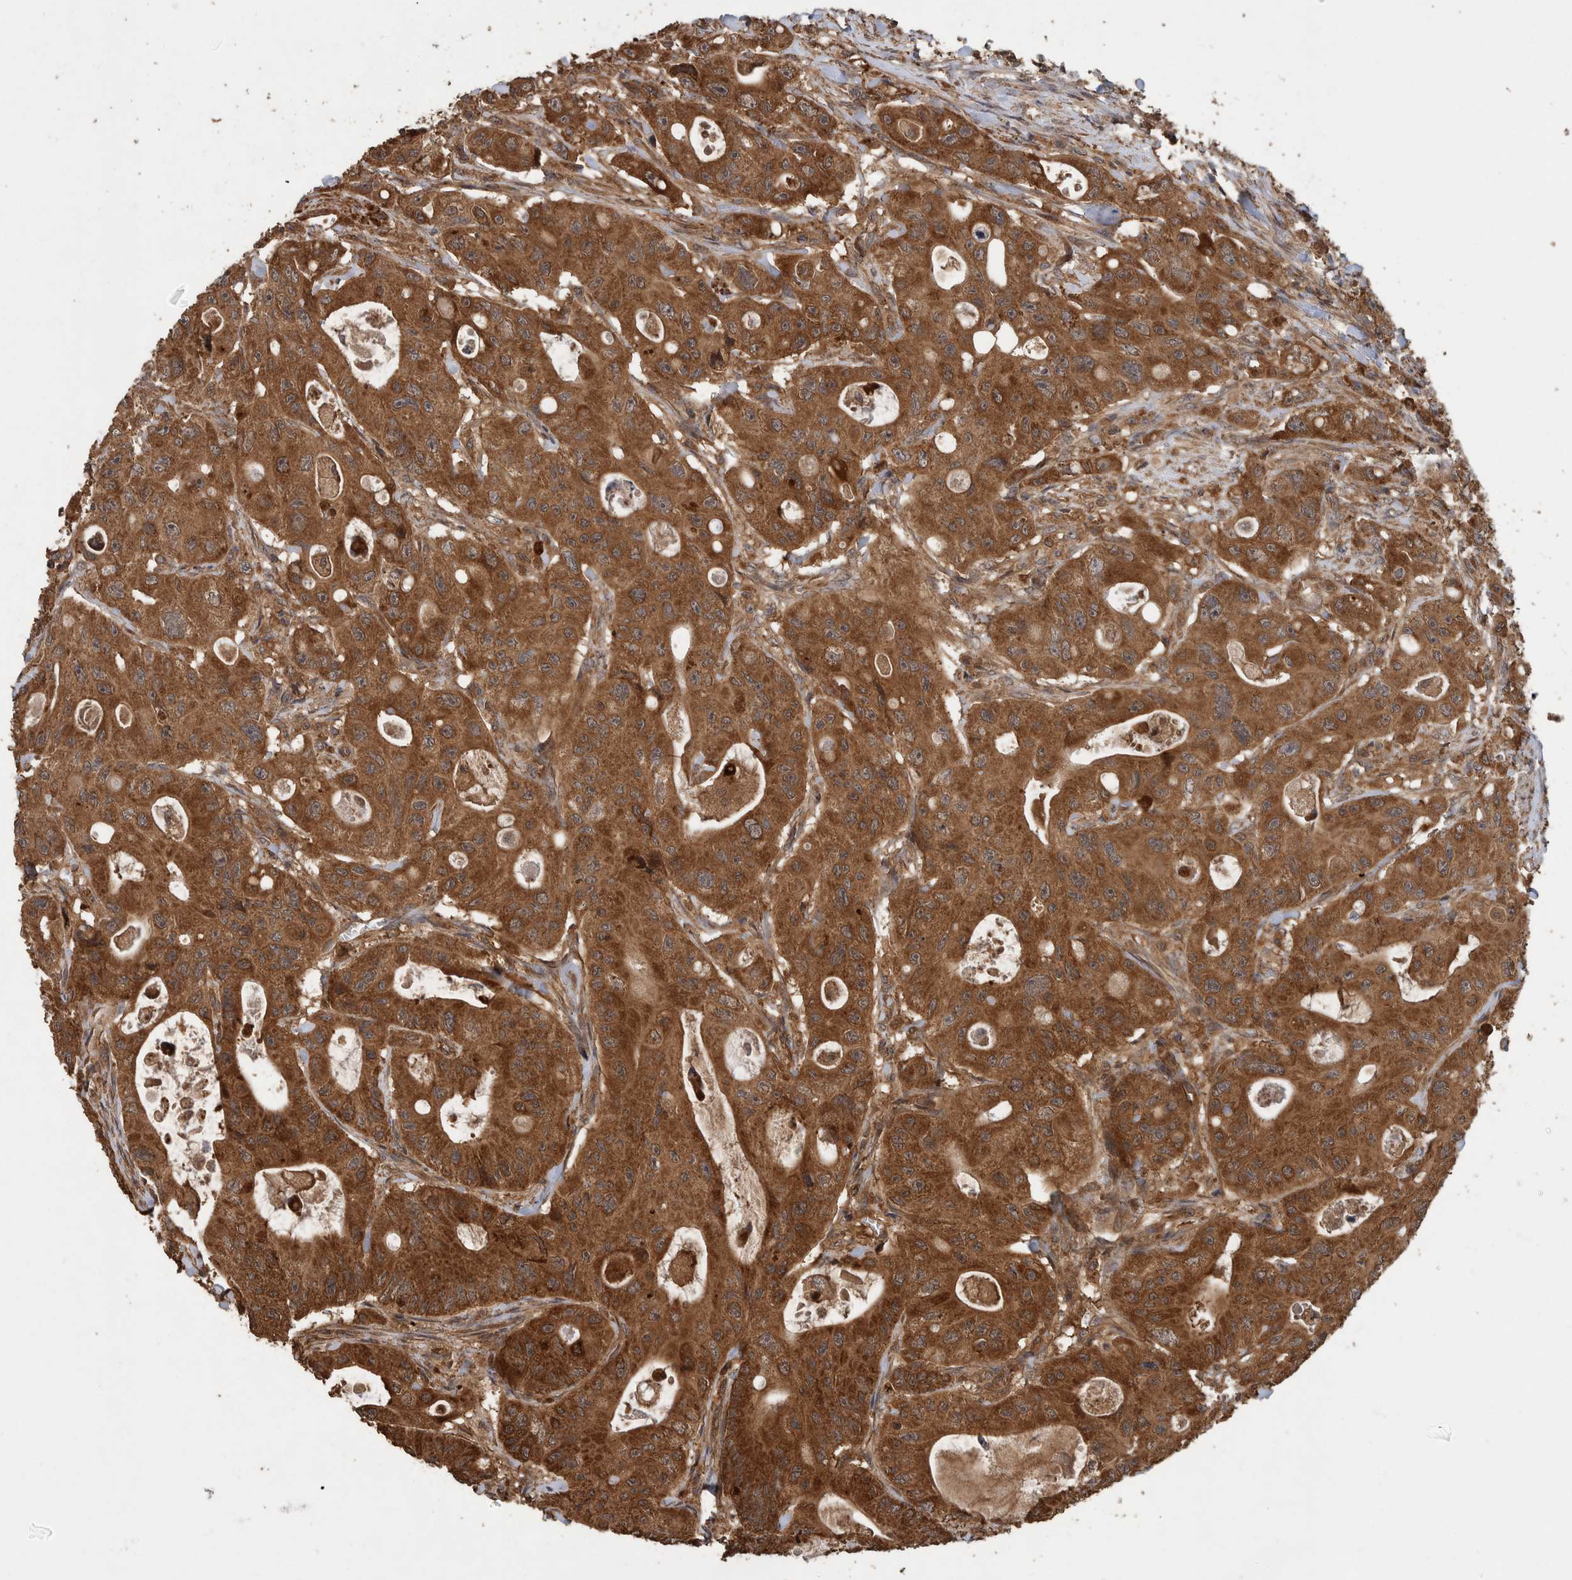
{"staining": {"intensity": "strong", "quantity": ">75%", "location": "cytoplasmic/membranous"}, "tissue": "colorectal cancer", "cell_type": "Tumor cells", "image_type": "cancer", "snomed": [{"axis": "morphology", "description": "Adenocarcinoma, NOS"}, {"axis": "topography", "description": "Colon"}], "caption": "This image reveals immunohistochemistry (IHC) staining of human colorectal cancer (adenocarcinoma), with high strong cytoplasmic/membranous expression in approximately >75% of tumor cells.", "gene": "TRIM16", "patient": {"sex": "female", "age": 46}}